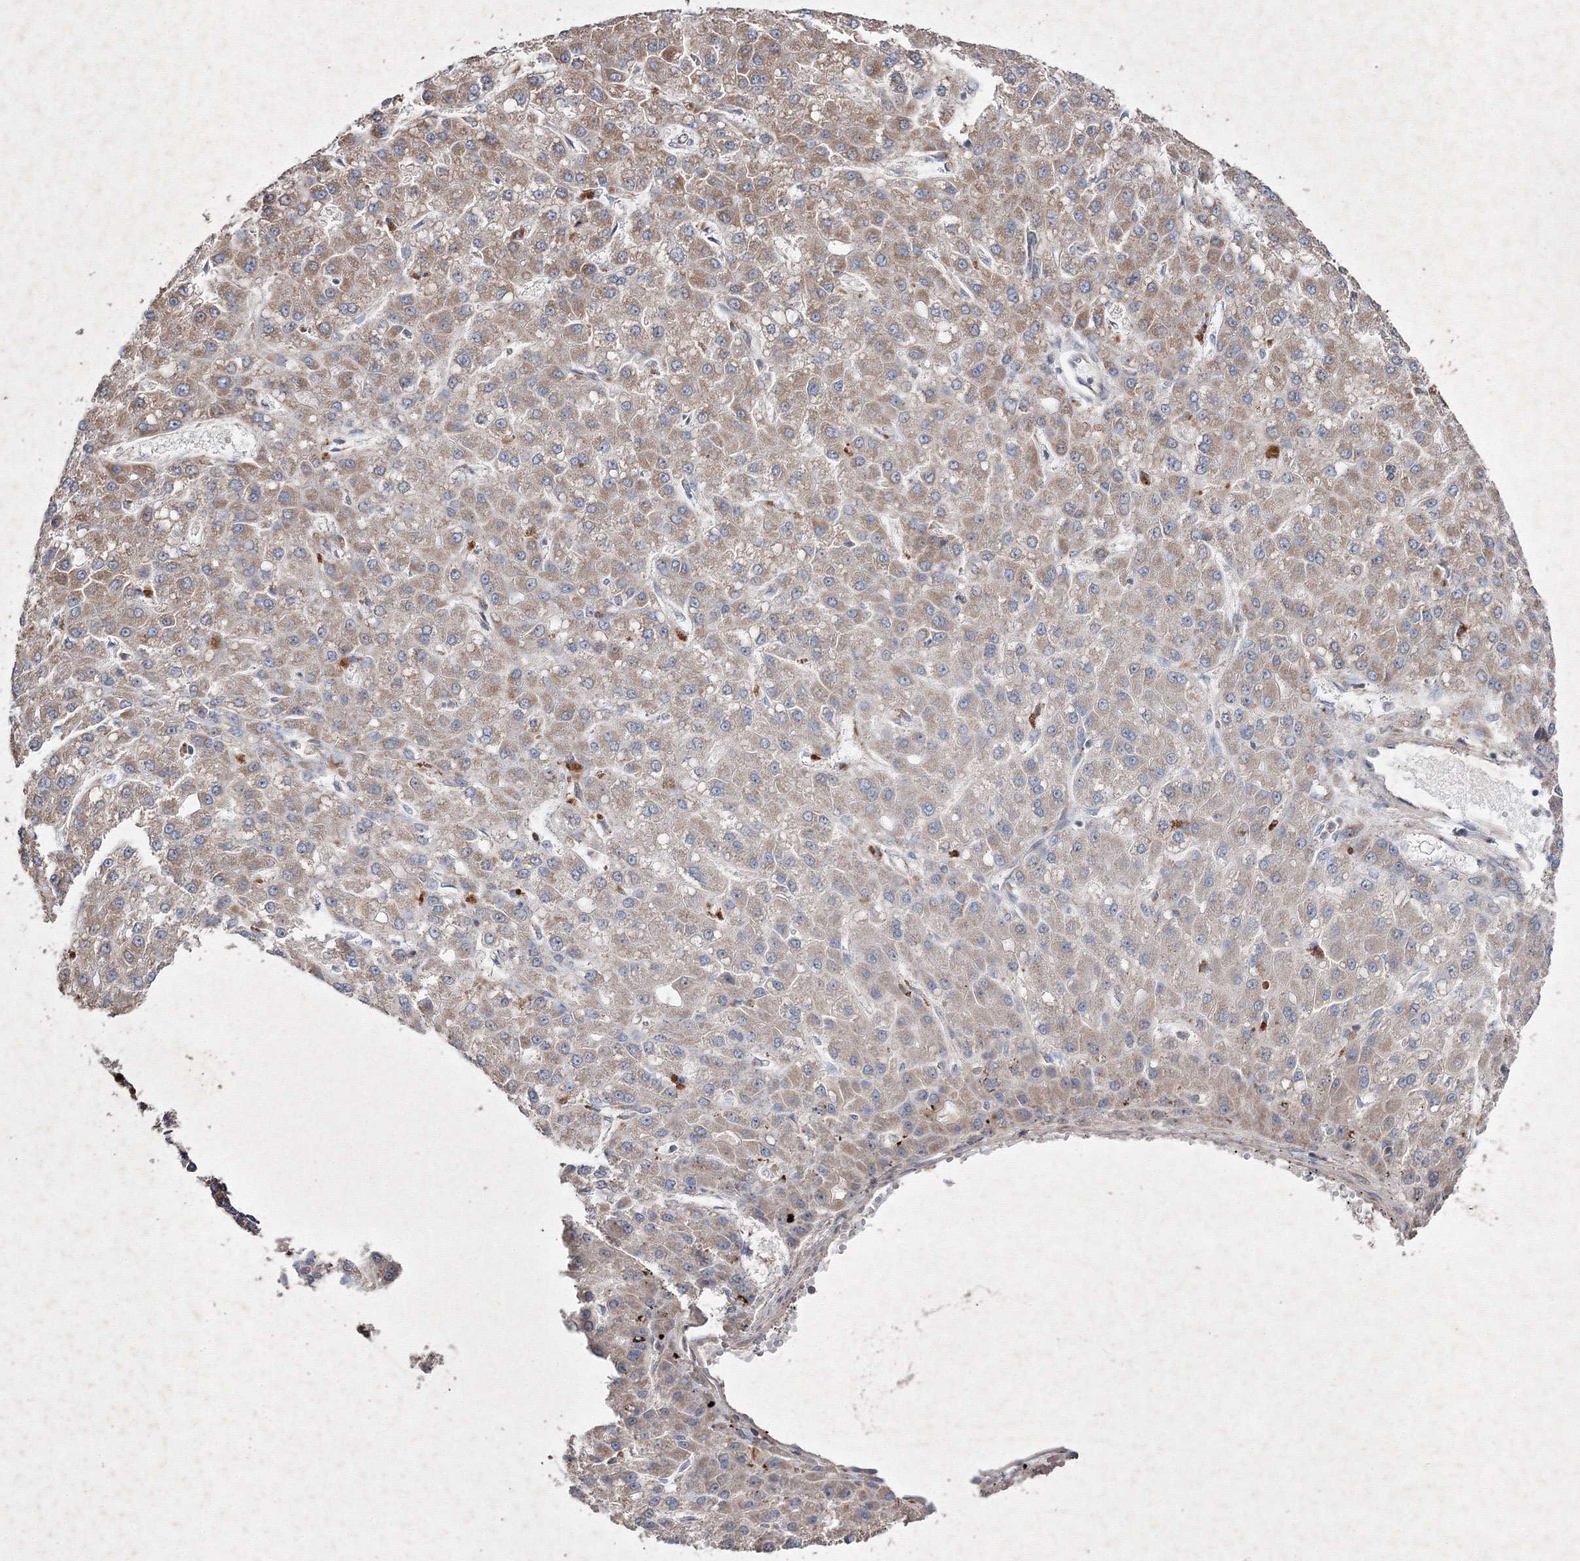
{"staining": {"intensity": "weak", "quantity": ">75%", "location": "cytoplasmic/membranous"}, "tissue": "liver cancer", "cell_type": "Tumor cells", "image_type": "cancer", "snomed": [{"axis": "morphology", "description": "Carcinoma, Hepatocellular, NOS"}, {"axis": "topography", "description": "Liver"}], "caption": "Liver cancer tissue reveals weak cytoplasmic/membranous staining in about >75% of tumor cells, visualized by immunohistochemistry.", "gene": "GFM1", "patient": {"sex": "male", "age": 67}}